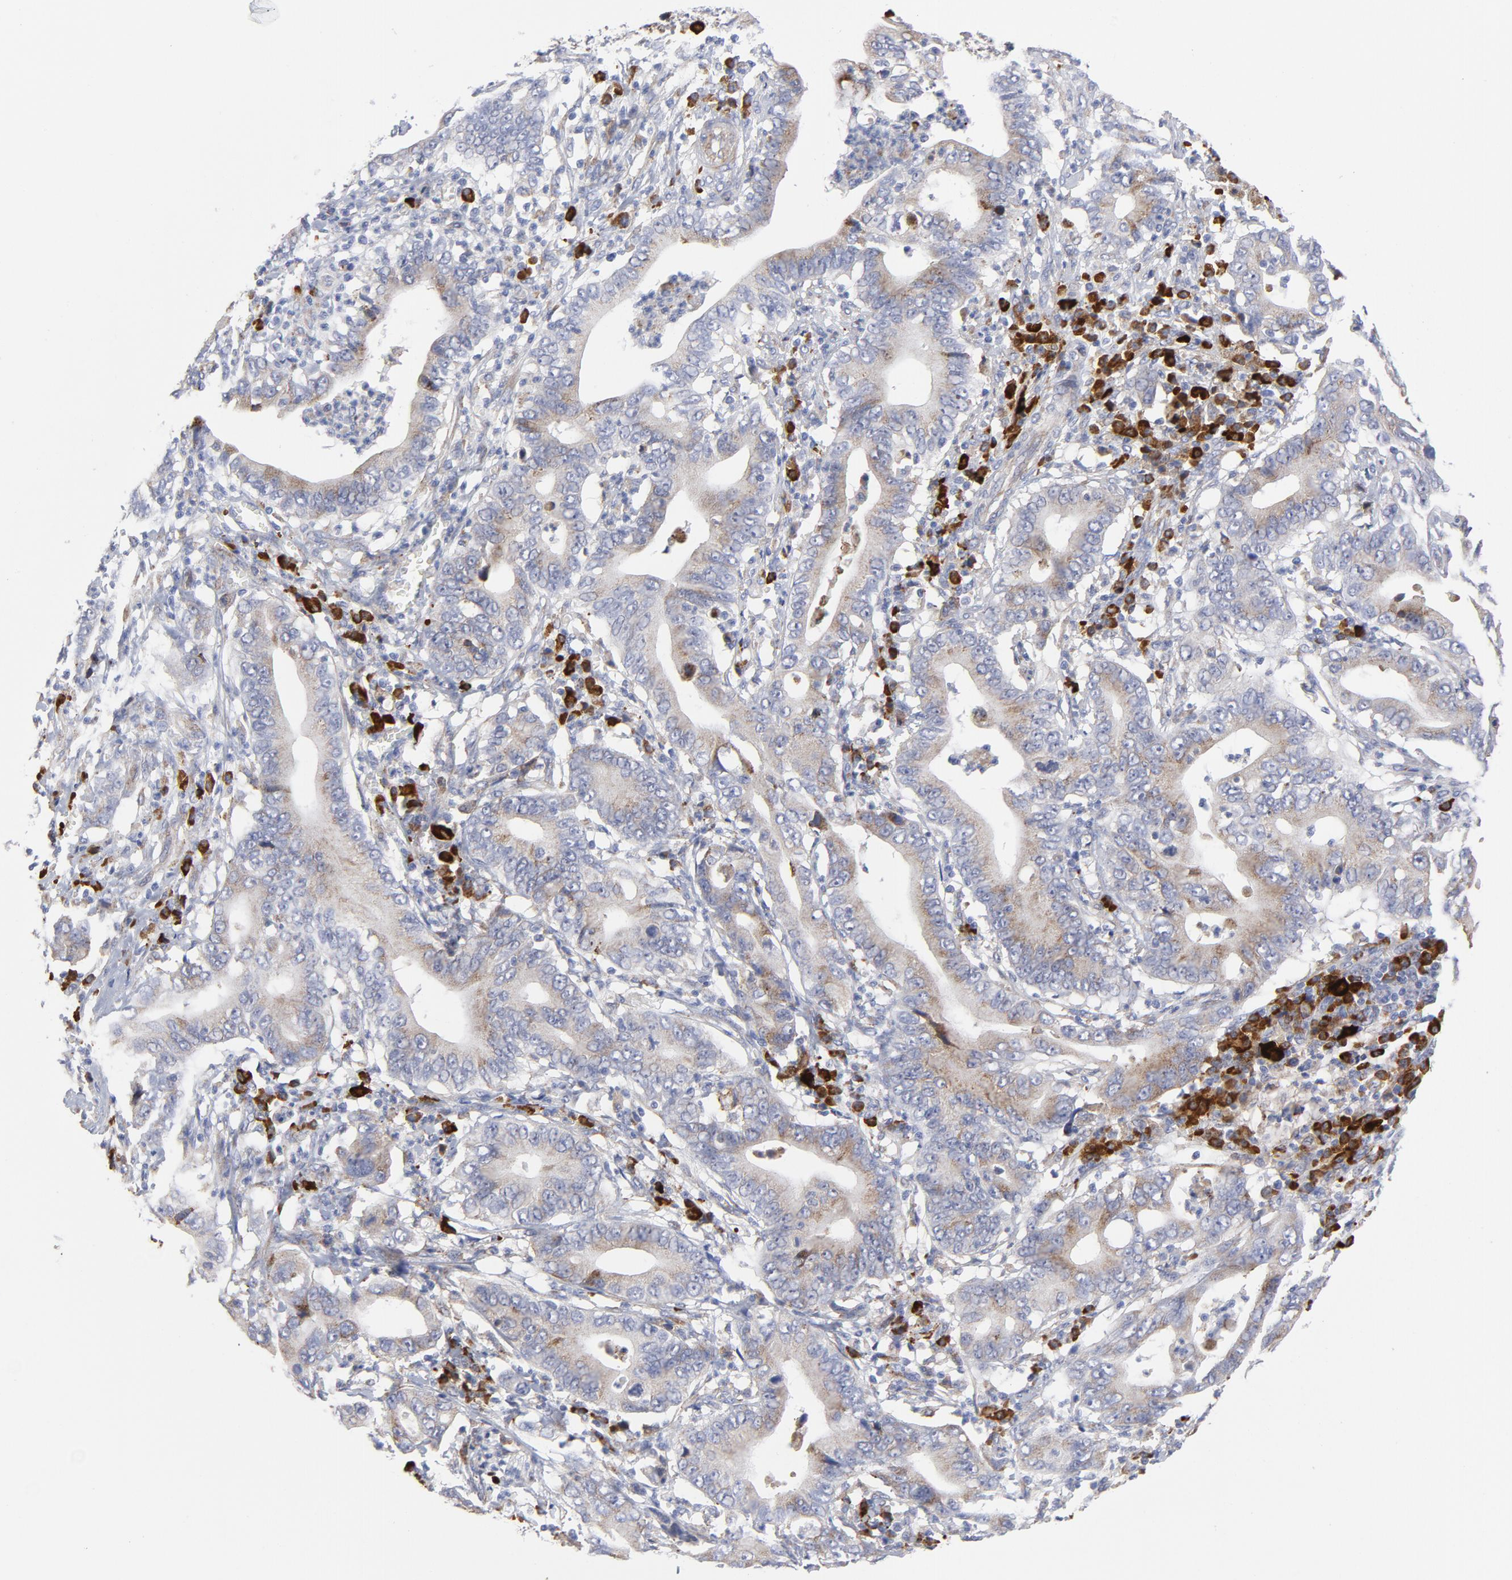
{"staining": {"intensity": "moderate", "quantity": ">75%", "location": "cytoplasmic/membranous"}, "tissue": "stomach cancer", "cell_type": "Tumor cells", "image_type": "cancer", "snomed": [{"axis": "morphology", "description": "Adenocarcinoma, NOS"}, {"axis": "topography", "description": "Stomach, upper"}], "caption": "IHC photomicrograph of neoplastic tissue: human adenocarcinoma (stomach) stained using immunohistochemistry displays medium levels of moderate protein expression localized specifically in the cytoplasmic/membranous of tumor cells, appearing as a cytoplasmic/membranous brown color.", "gene": "RAPGEF3", "patient": {"sex": "male", "age": 63}}